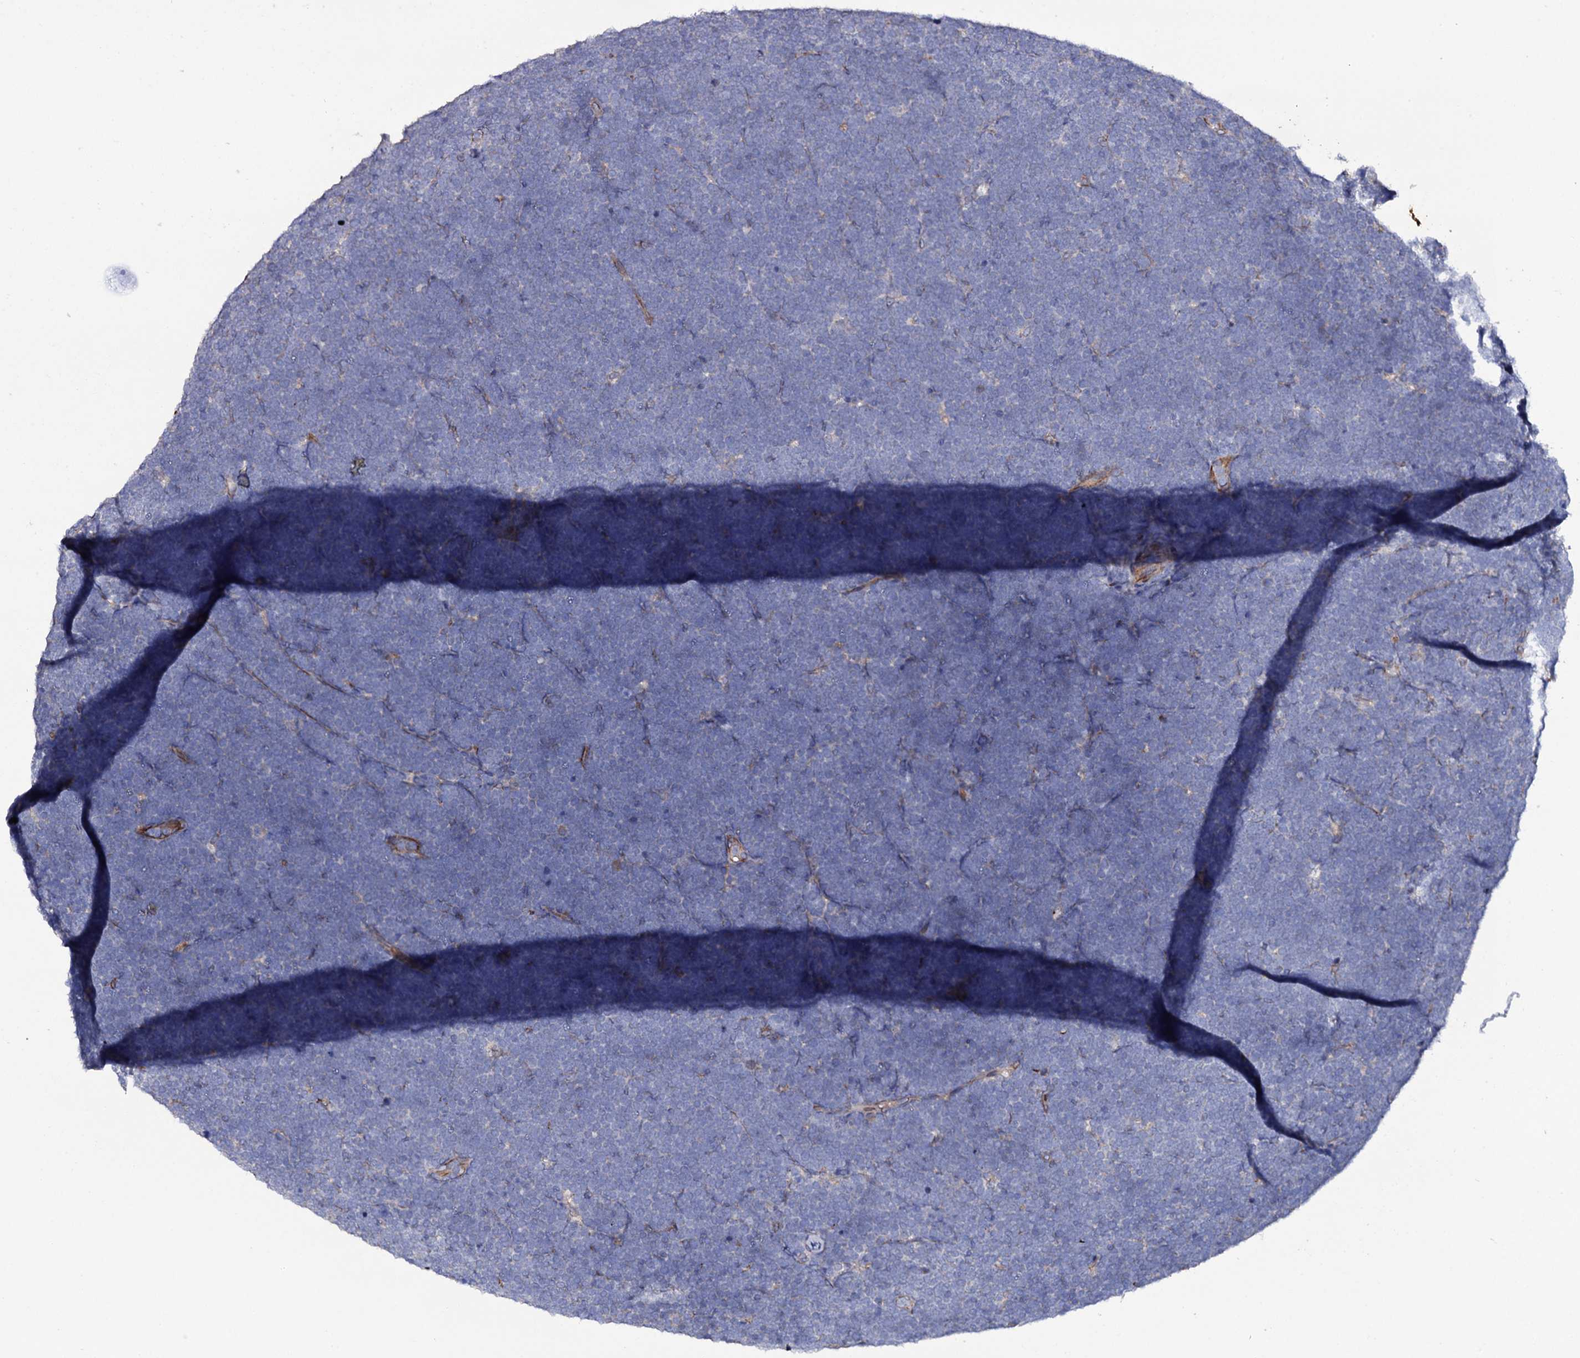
{"staining": {"intensity": "negative", "quantity": "none", "location": "none"}, "tissue": "lymphoma", "cell_type": "Tumor cells", "image_type": "cancer", "snomed": [{"axis": "morphology", "description": "Malignant lymphoma, non-Hodgkin's type, High grade"}, {"axis": "topography", "description": "Lymph node"}], "caption": "High magnification brightfield microscopy of lymphoma stained with DAB (brown) and counterstained with hematoxylin (blue): tumor cells show no significant staining. (Brightfield microscopy of DAB (3,3'-diaminobenzidine) immunohistochemistry at high magnification).", "gene": "TTC23", "patient": {"sex": "male", "age": 13}}